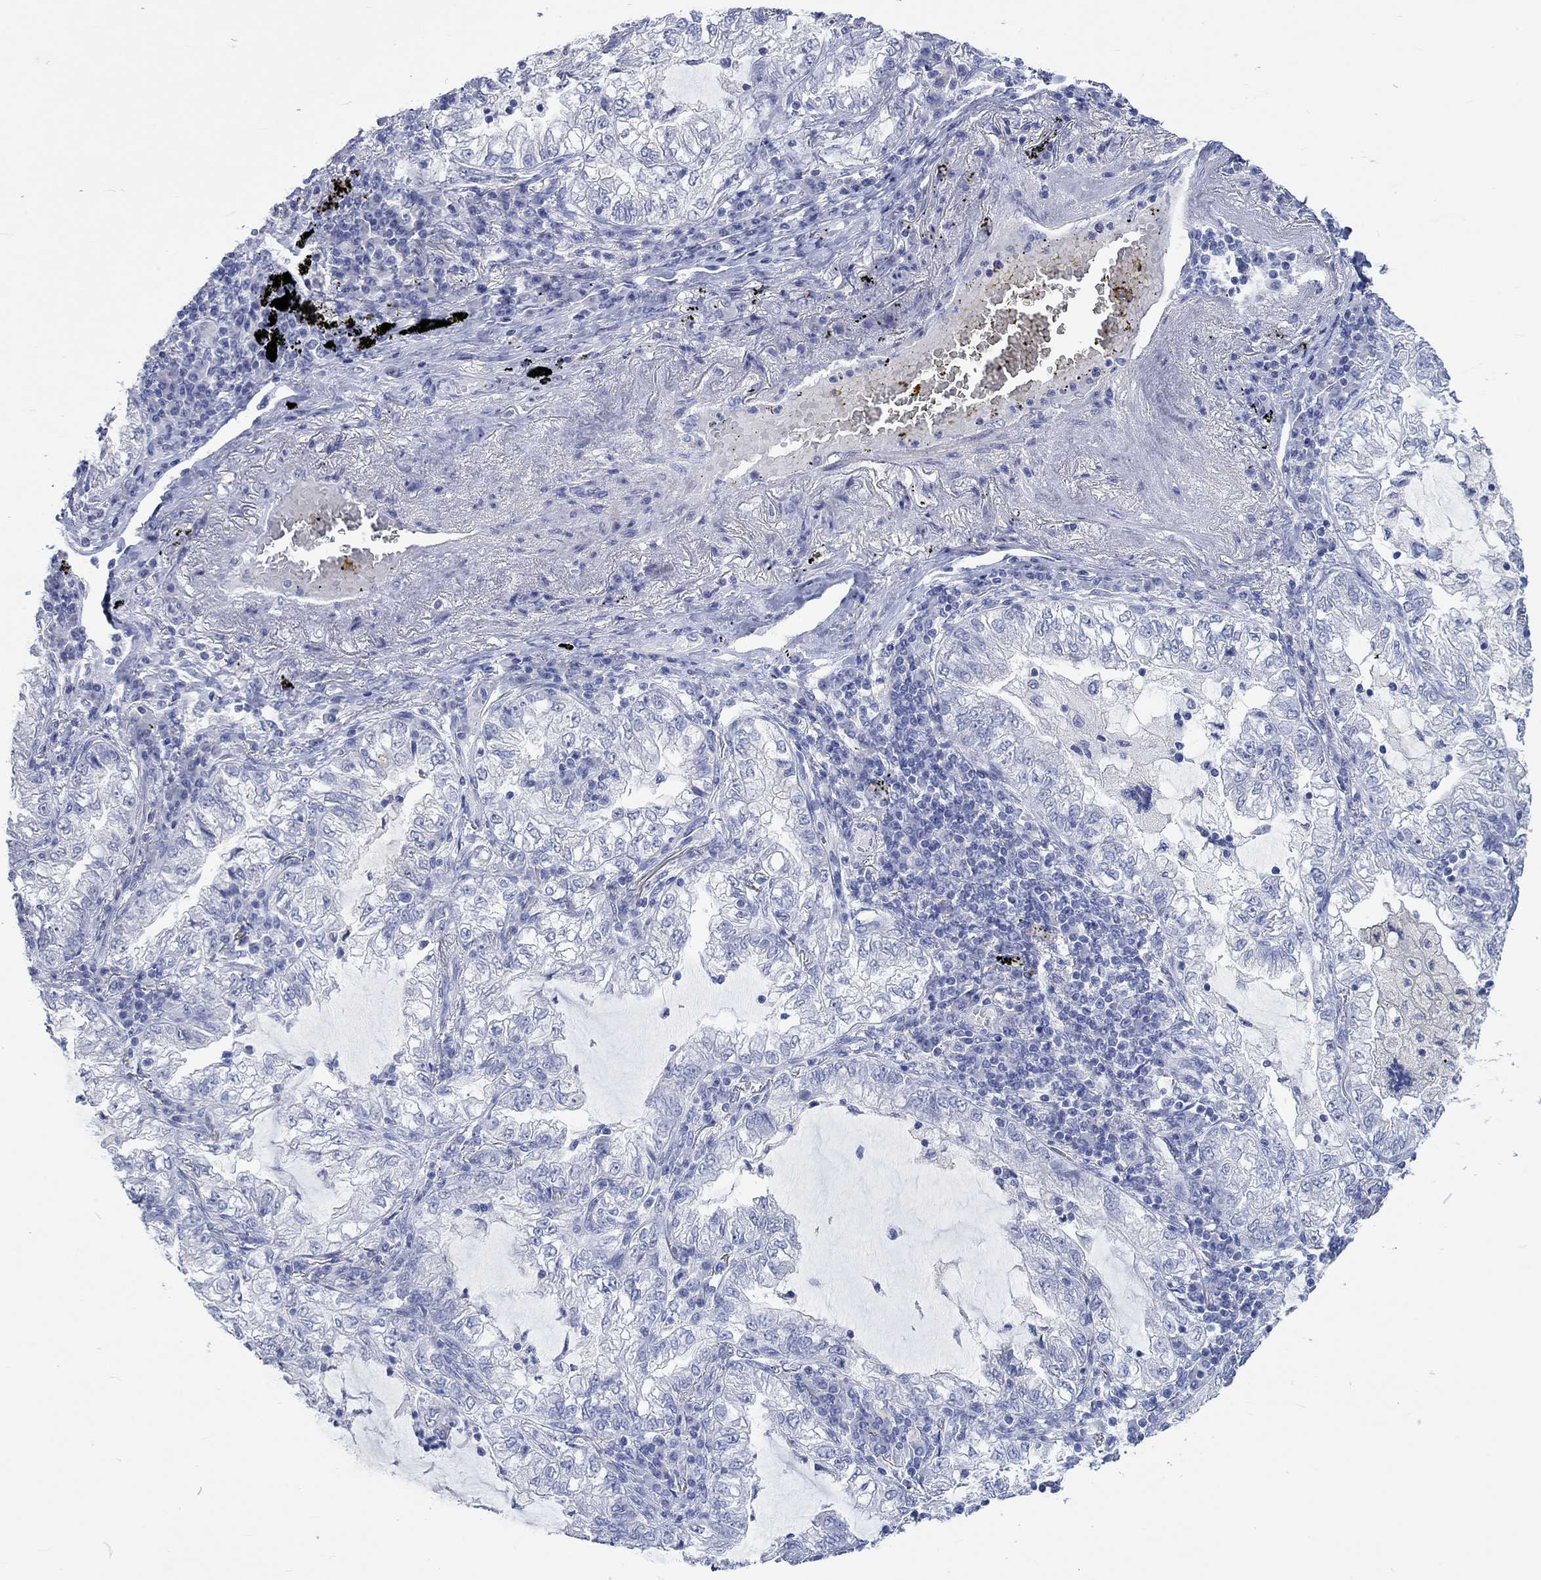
{"staining": {"intensity": "negative", "quantity": "none", "location": "none"}, "tissue": "lung cancer", "cell_type": "Tumor cells", "image_type": "cancer", "snomed": [{"axis": "morphology", "description": "Adenocarcinoma, NOS"}, {"axis": "topography", "description": "Lung"}], "caption": "Immunohistochemistry (IHC) micrograph of neoplastic tissue: human lung cancer stained with DAB displays no significant protein staining in tumor cells.", "gene": "C4orf47", "patient": {"sex": "female", "age": 73}}